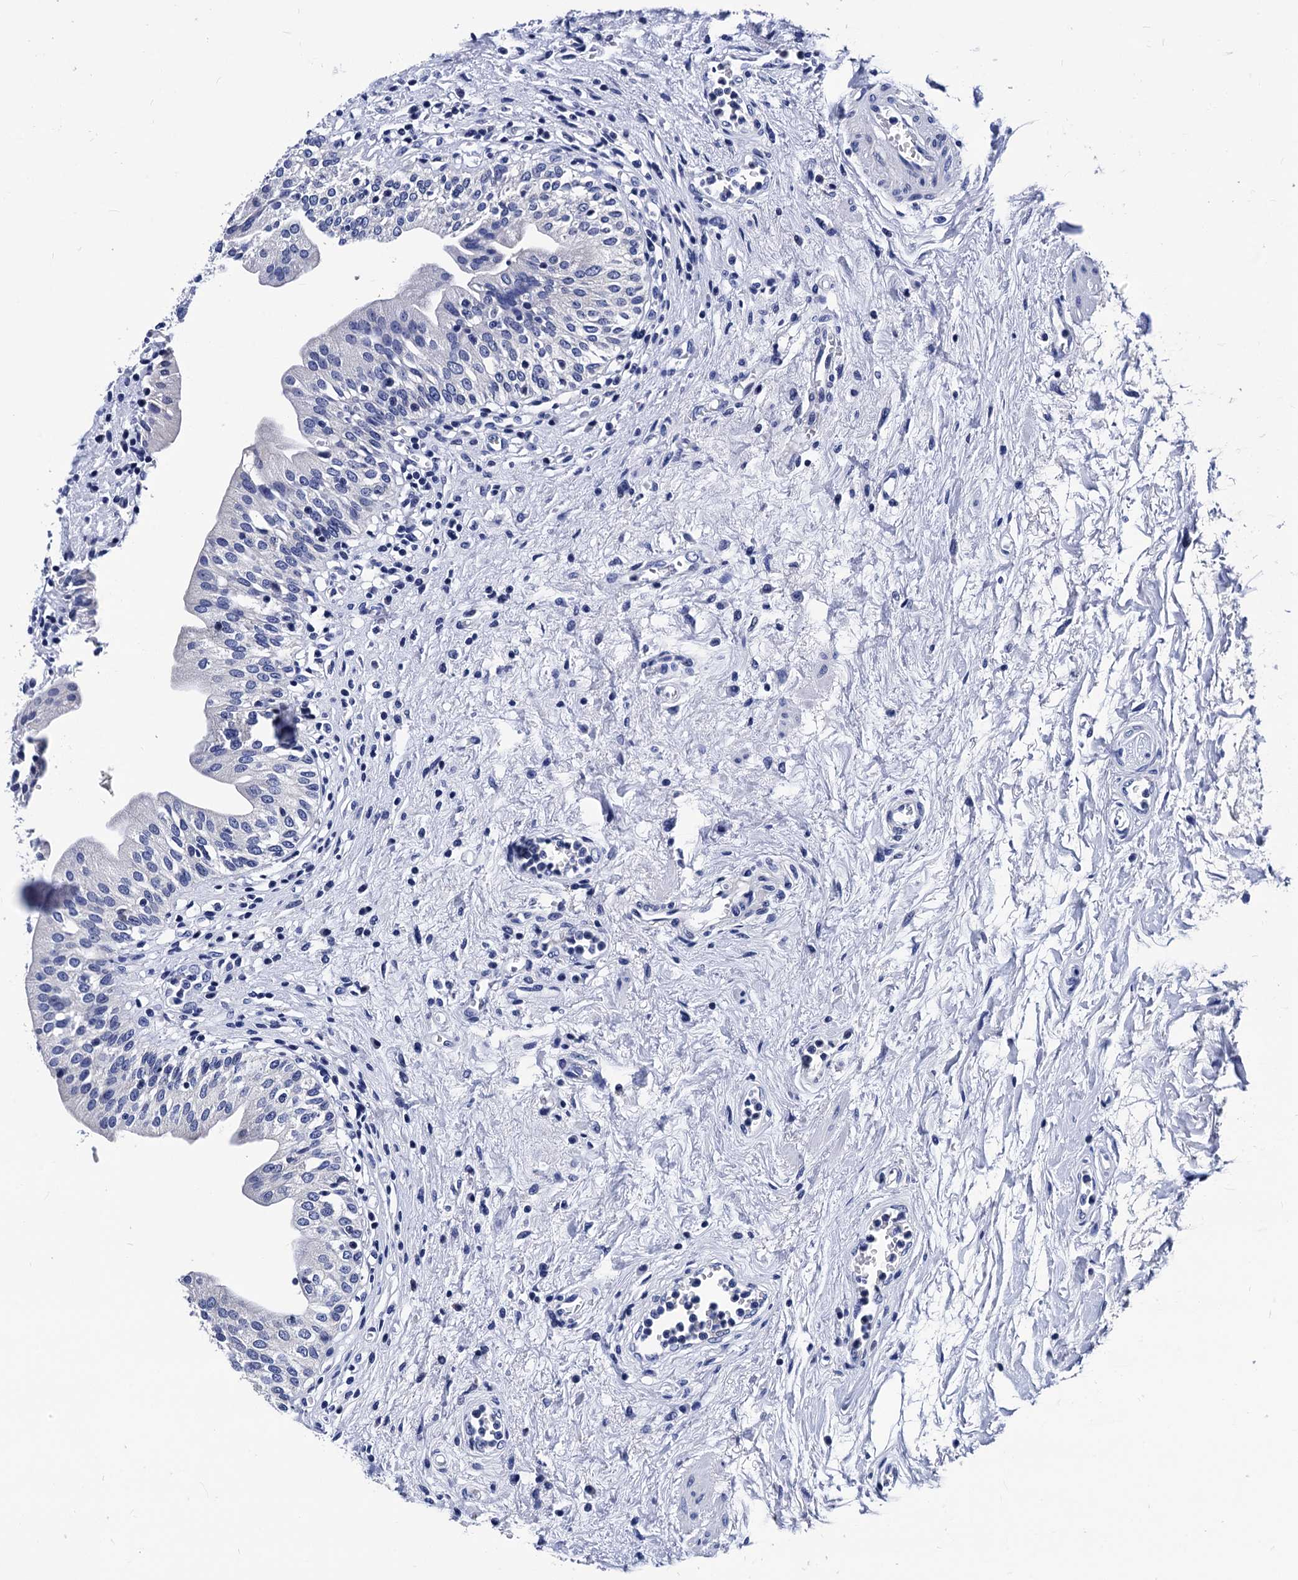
{"staining": {"intensity": "negative", "quantity": "none", "location": "none"}, "tissue": "urinary bladder", "cell_type": "Urothelial cells", "image_type": "normal", "snomed": [{"axis": "morphology", "description": "Normal tissue, NOS"}, {"axis": "morphology", "description": "Inflammation, NOS"}, {"axis": "topography", "description": "Urinary bladder"}], "caption": "An IHC histopathology image of normal urinary bladder is shown. There is no staining in urothelial cells of urinary bladder.", "gene": "LRRC30", "patient": {"sex": "male", "age": 63}}